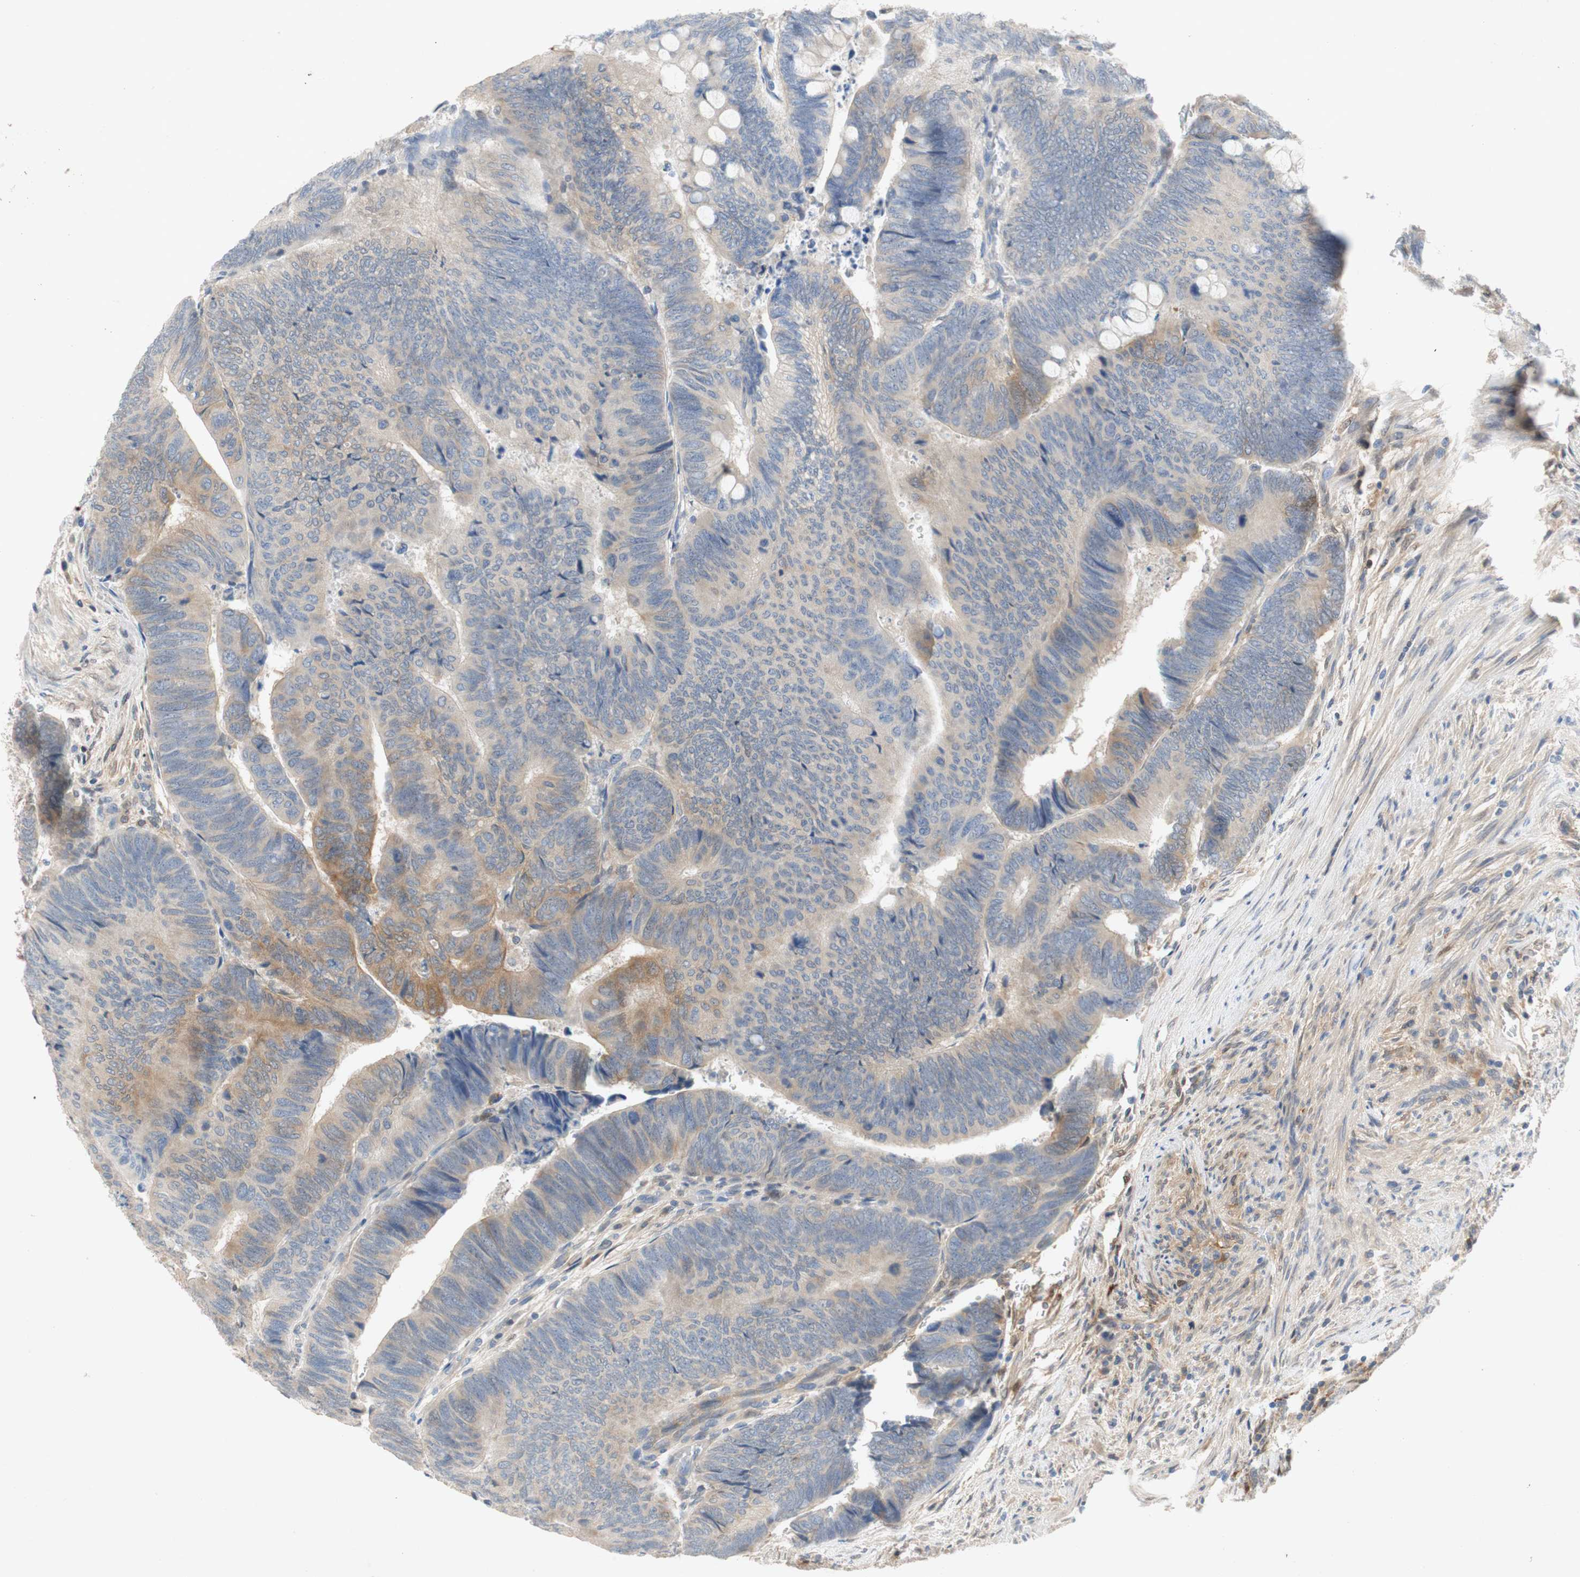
{"staining": {"intensity": "weak", "quantity": "<25%", "location": "cytoplasmic/membranous"}, "tissue": "colorectal cancer", "cell_type": "Tumor cells", "image_type": "cancer", "snomed": [{"axis": "morphology", "description": "Normal tissue, NOS"}, {"axis": "morphology", "description": "Adenocarcinoma, NOS"}, {"axis": "topography", "description": "Rectum"}, {"axis": "topography", "description": "Peripheral nerve tissue"}], "caption": "High magnification brightfield microscopy of colorectal cancer stained with DAB (3,3'-diaminobenzidine) (brown) and counterstained with hematoxylin (blue): tumor cells show no significant staining.", "gene": "RELB", "patient": {"sex": "male", "age": 92}}